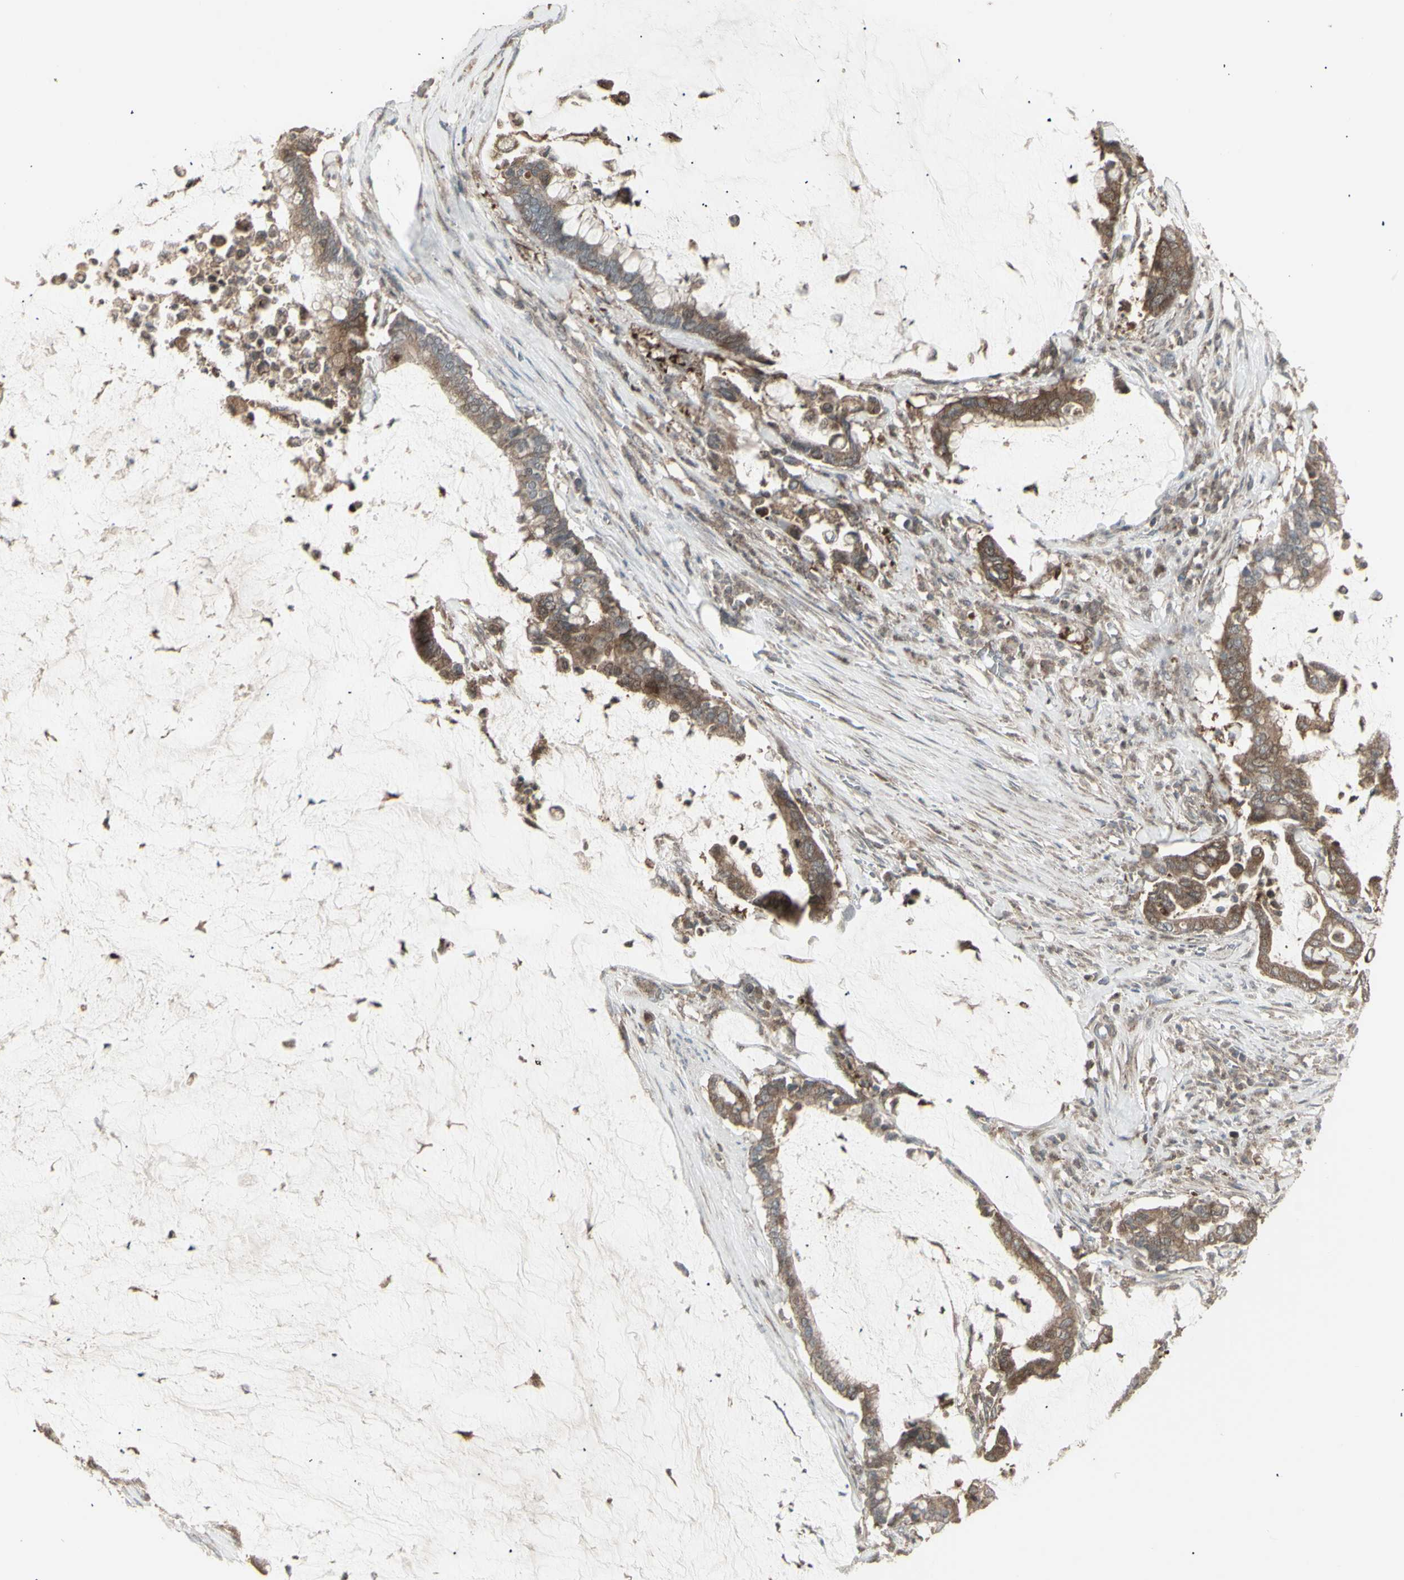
{"staining": {"intensity": "moderate", "quantity": ">75%", "location": "cytoplasmic/membranous"}, "tissue": "pancreatic cancer", "cell_type": "Tumor cells", "image_type": "cancer", "snomed": [{"axis": "morphology", "description": "Adenocarcinoma, NOS"}, {"axis": "topography", "description": "Pancreas"}], "caption": "A micrograph of human adenocarcinoma (pancreatic) stained for a protein displays moderate cytoplasmic/membranous brown staining in tumor cells.", "gene": "RNASEL", "patient": {"sex": "male", "age": 41}}